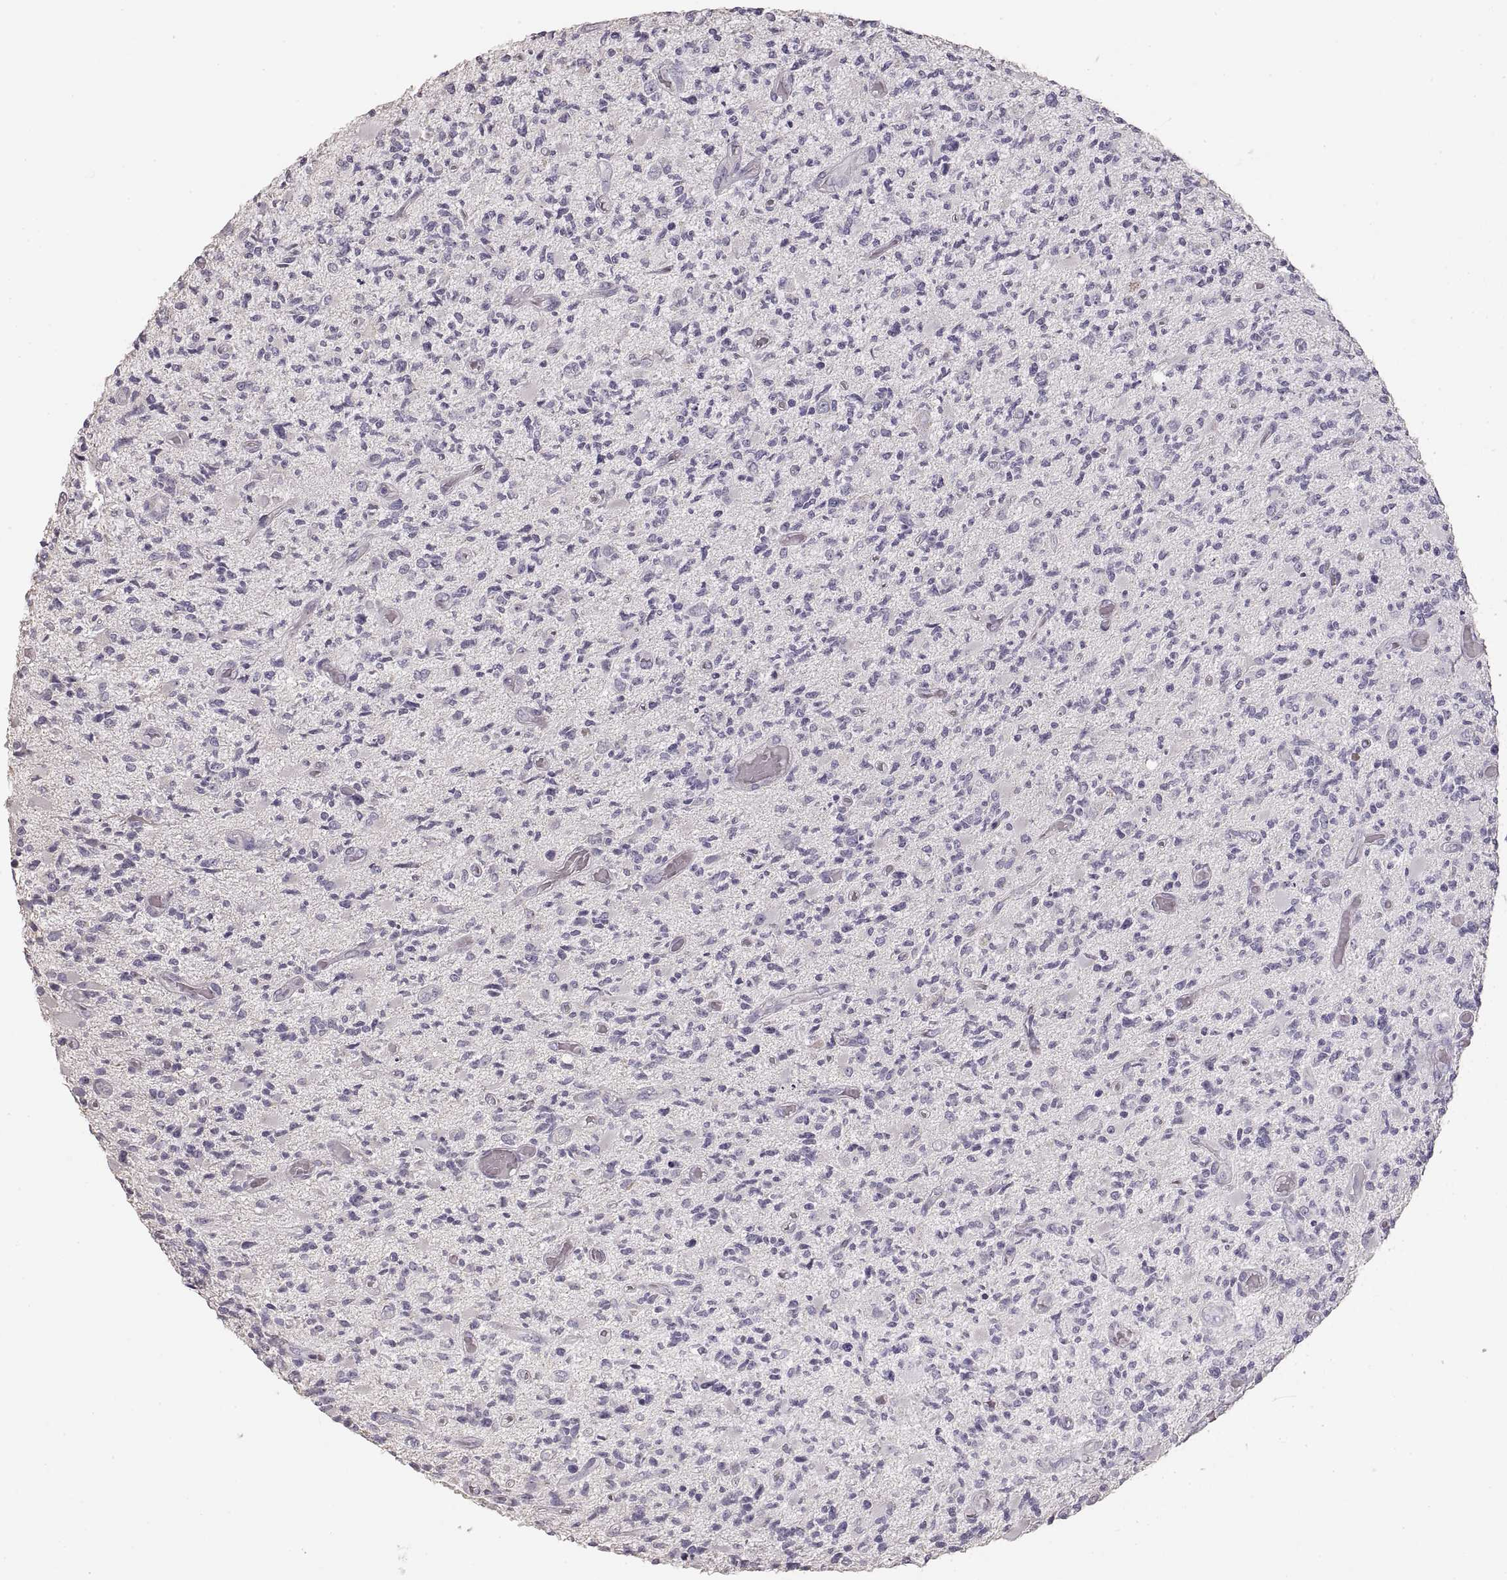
{"staining": {"intensity": "negative", "quantity": "none", "location": "none"}, "tissue": "glioma", "cell_type": "Tumor cells", "image_type": "cancer", "snomed": [{"axis": "morphology", "description": "Glioma, malignant, High grade"}, {"axis": "topography", "description": "Brain"}], "caption": "This is an immunohistochemistry photomicrograph of malignant glioma (high-grade). There is no staining in tumor cells.", "gene": "ZP3", "patient": {"sex": "female", "age": 63}}